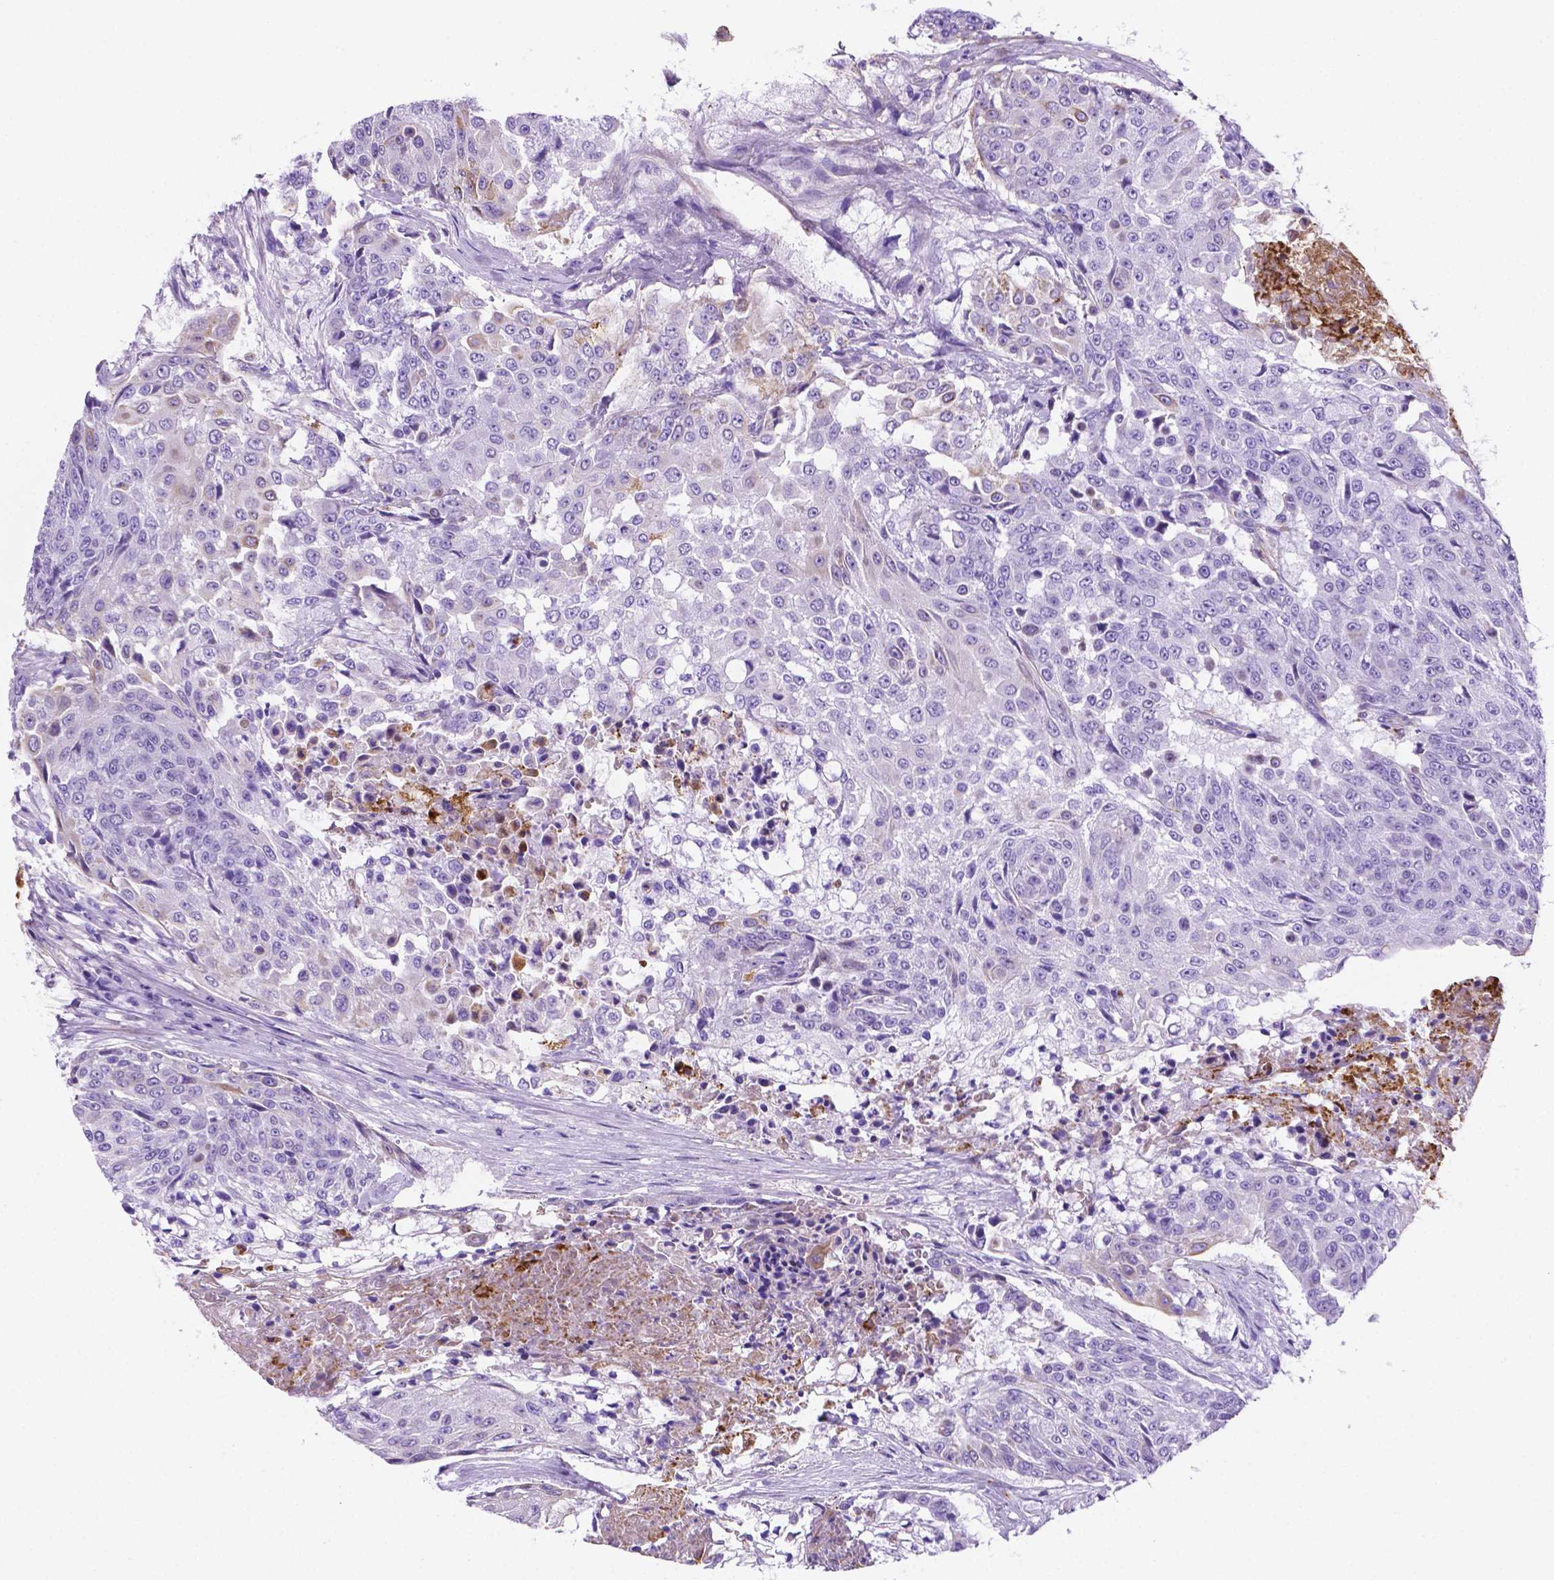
{"staining": {"intensity": "negative", "quantity": "none", "location": "none"}, "tissue": "urothelial cancer", "cell_type": "Tumor cells", "image_type": "cancer", "snomed": [{"axis": "morphology", "description": "Urothelial carcinoma, High grade"}, {"axis": "topography", "description": "Urinary bladder"}], "caption": "High-grade urothelial carcinoma stained for a protein using IHC shows no positivity tumor cells.", "gene": "APOE", "patient": {"sex": "female", "age": 63}}